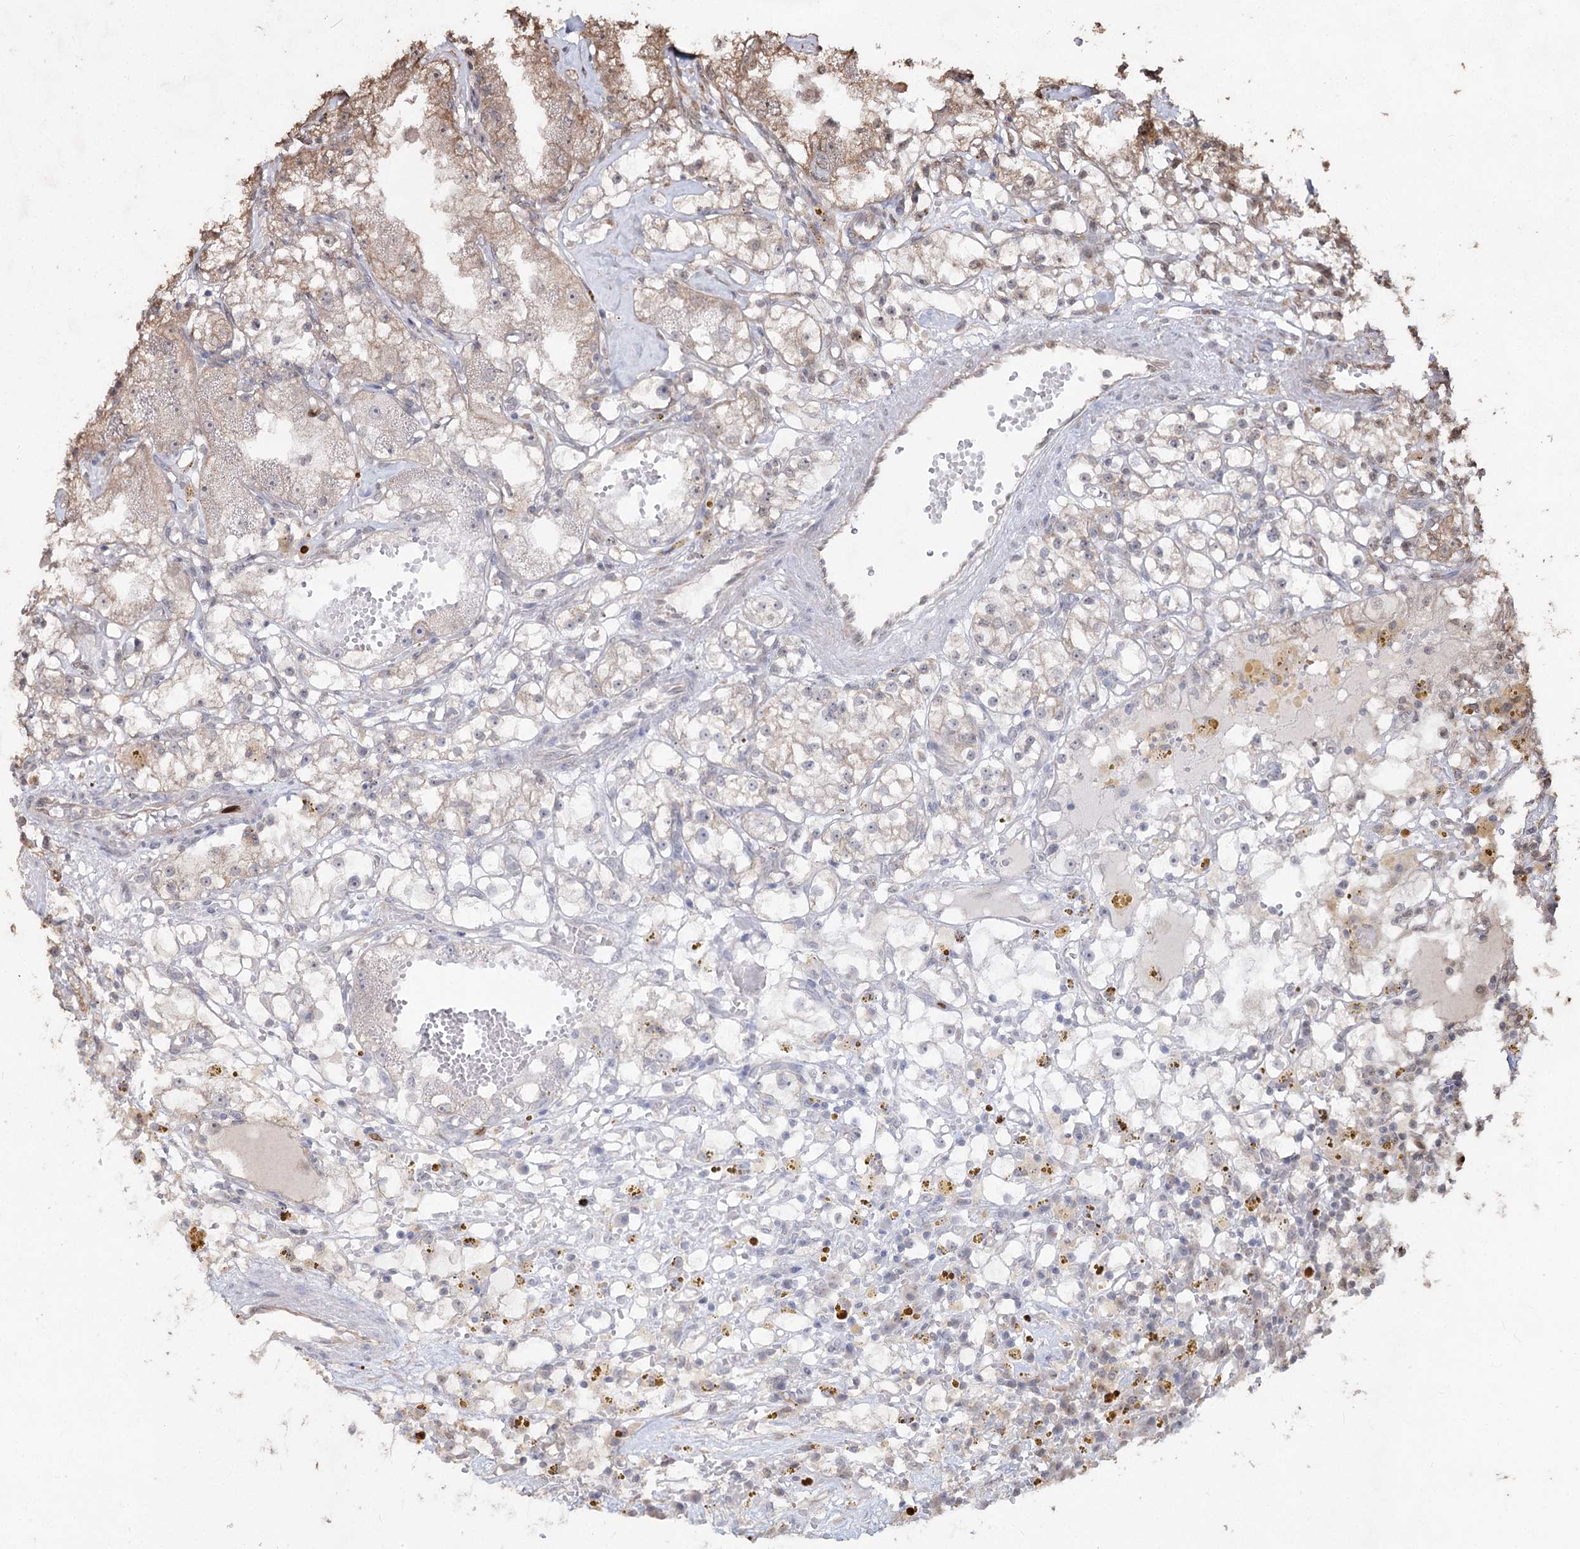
{"staining": {"intensity": "weak", "quantity": "<25%", "location": "cytoplasmic/membranous,nuclear"}, "tissue": "renal cancer", "cell_type": "Tumor cells", "image_type": "cancer", "snomed": [{"axis": "morphology", "description": "Adenocarcinoma, NOS"}, {"axis": "topography", "description": "Kidney"}], "caption": "The image displays no significant expression in tumor cells of adenocarcinoma (renal).", "gene": "PRC1", "patient": {"sex": "male", "age": 56}}